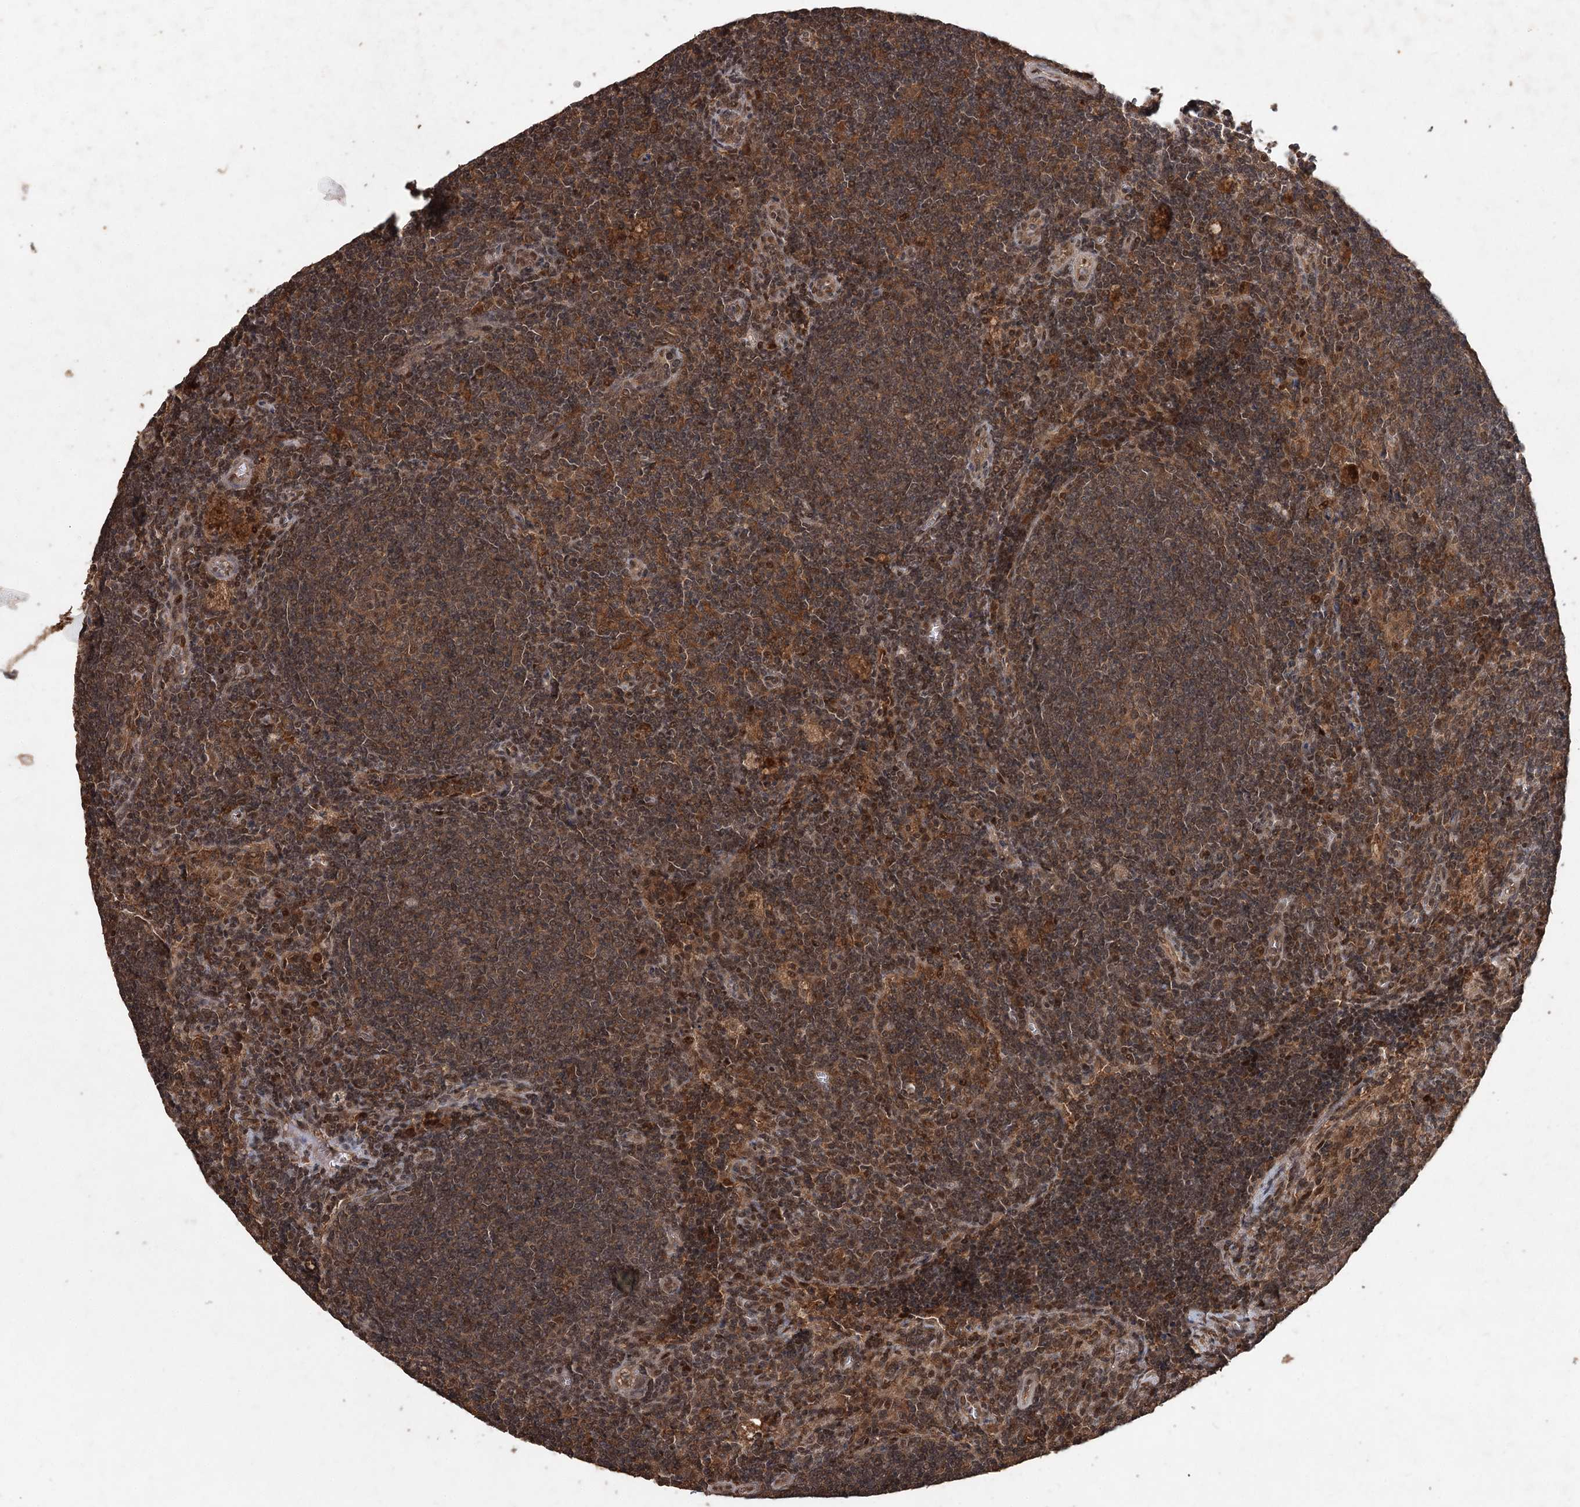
{"staining": {"intensity": "moderate", "quantity": ">75%", "location": "cytoplasmic/membranous"}, "tissue": "lymph node", "cell_type": "Germinal center cells", "image_type": "normal", "snomed": [{"axis": "morphology", "description": "Normal tissue, NOS"}, {"axis": "topography", "description": "Lymph node"}], "caption": "Germinal center cells show medium levels of moderate cytoplasmic/membranous expression in about >75% of cells in benign lymph node. Using DAB (brown) and hematoxylin (blue) stains, captured at high magnification using brightfield microscopy.", "gene": "FBXO7", "patient": {"sex": "male", "age": 69}}